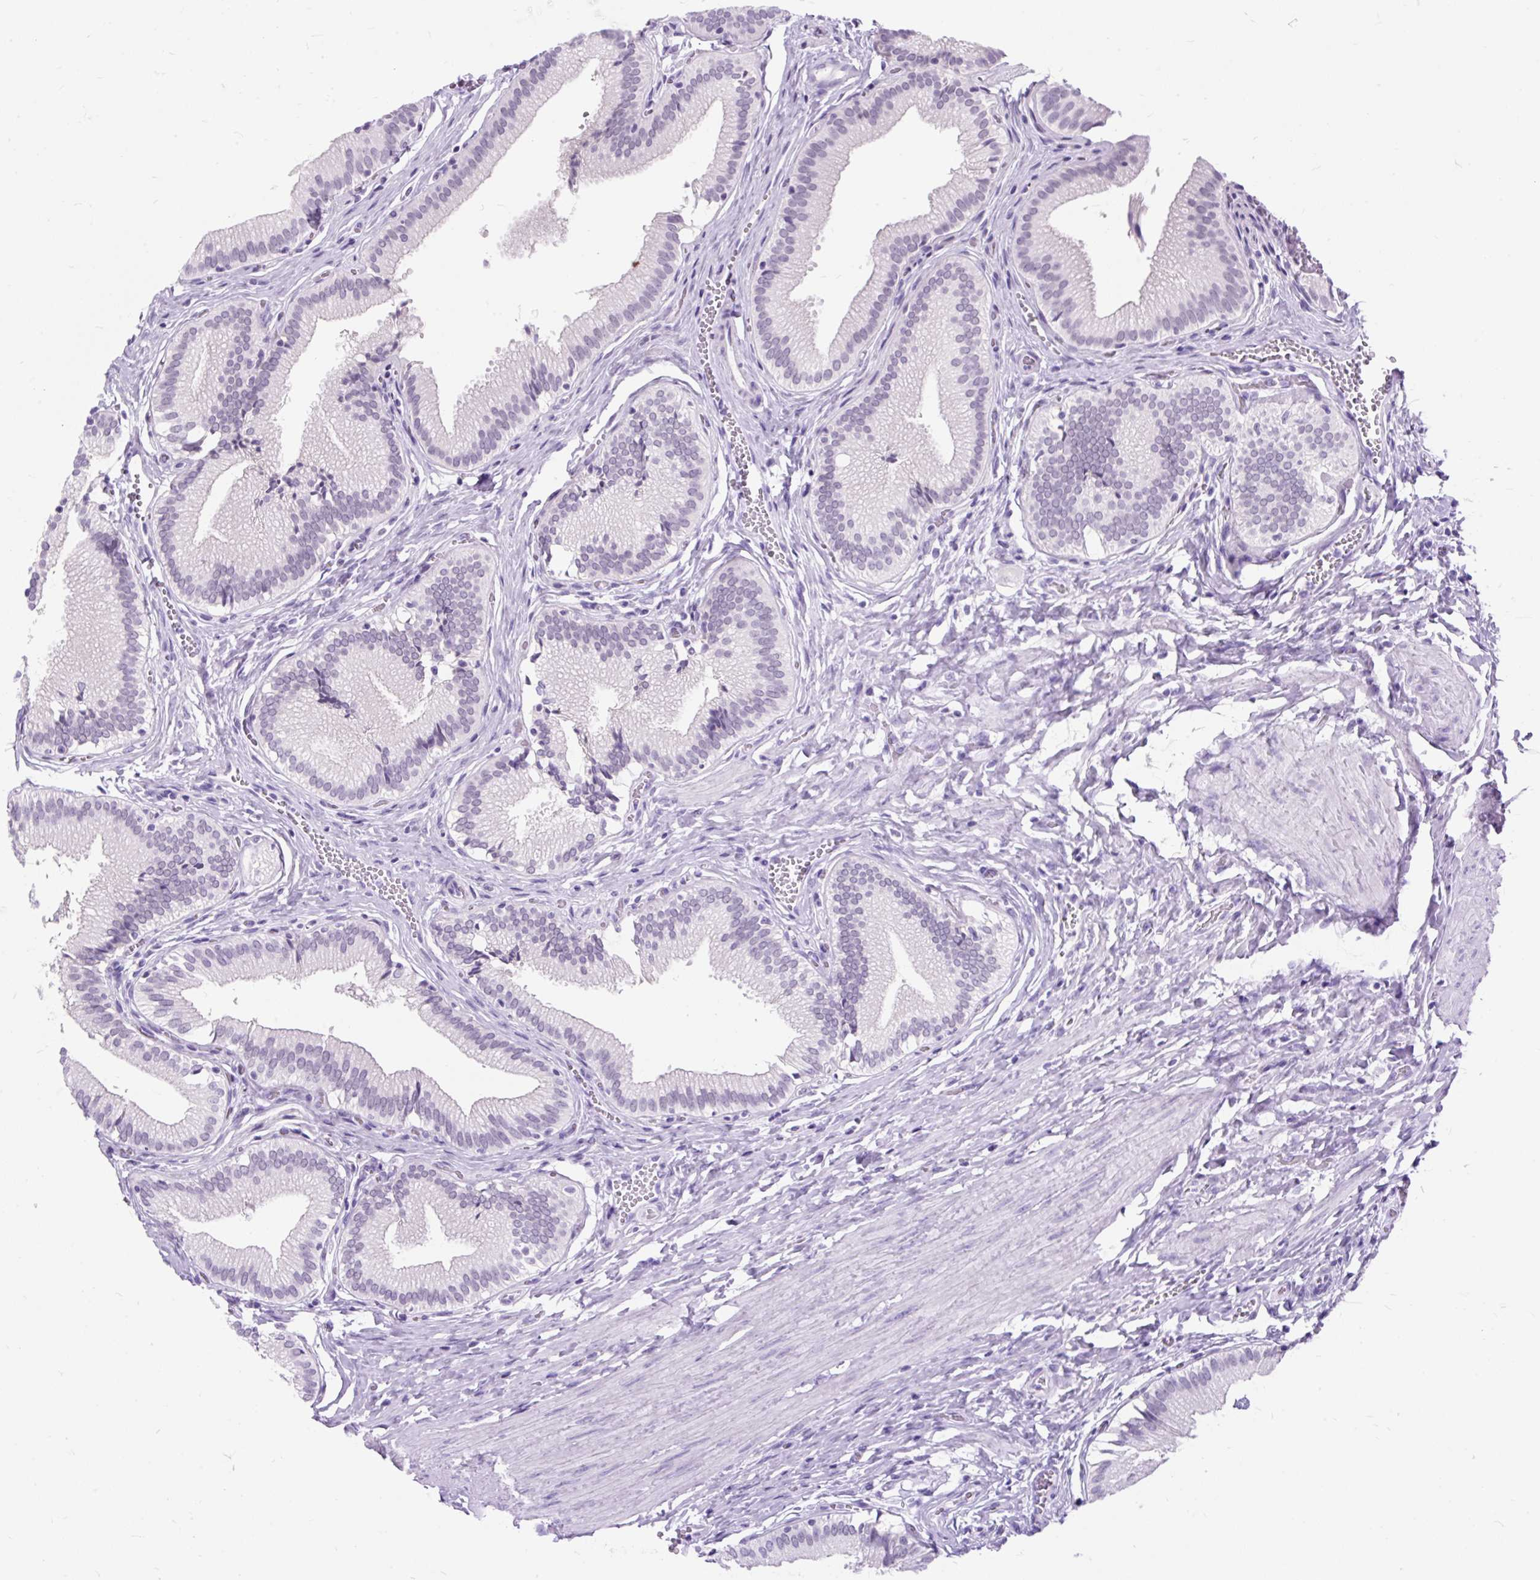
{"staining": {"intensity": "negative", "quantity": "none", "location": "none"}, "tissue": "gallbladder", "cell_type": "Glandular cells", "image_type": "normal", "snomed": [{"axis": "morphology", "description": "Normal tissue, NOS"}, {"axis": "topography", "description": "Gallbladder"}, {"axis": "topography", "description": "Peripheral nerve tissue"}], "caption": "Glandular cells are negative for protein expression in normal human gallbladder. (DAB (3,3'-diaminobenzidine) immunohistochemistry, high magnification).", "gene": "SCGB1A1", "patient": {"sex": "male", "age": 17}}